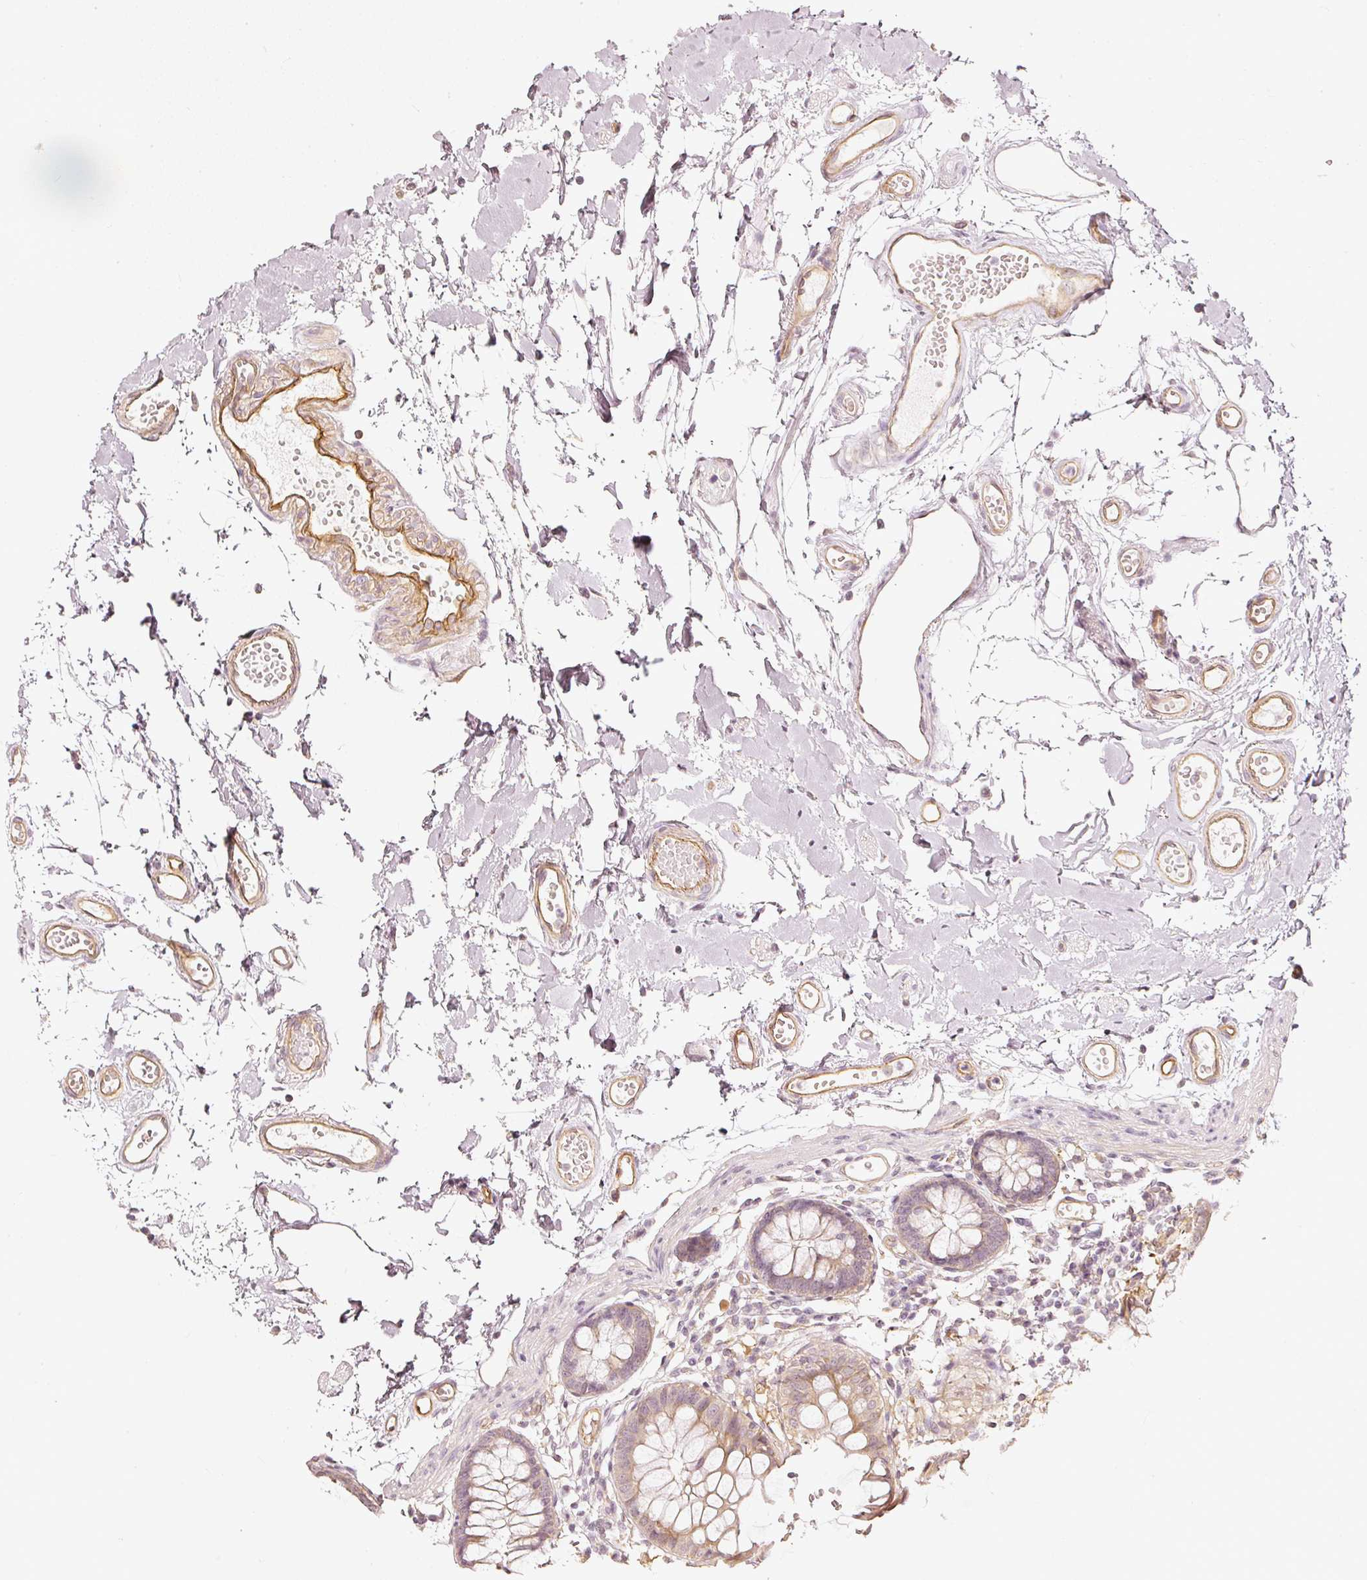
{"staining": {"intensity": "moderate", "quantity": ">75%", "location": "cytoplasmic/membranous"}, "tissue": "colon", "cell_type": "Endothelial cells", "image_type": "normal", "snomed": [{"axis": "morphology", "description": "Normal tissue, NOS"}, {"axis": "topography", "description": "Colon"}], "caption": "This micrograph shows immunohistochemistry staining of normal colon, with medium moderate cytoplasmic/membranous positivity in about >75% of endothelial cells.", "gene": "DRD2", "patient": {"sex": "female", "age": 84}}